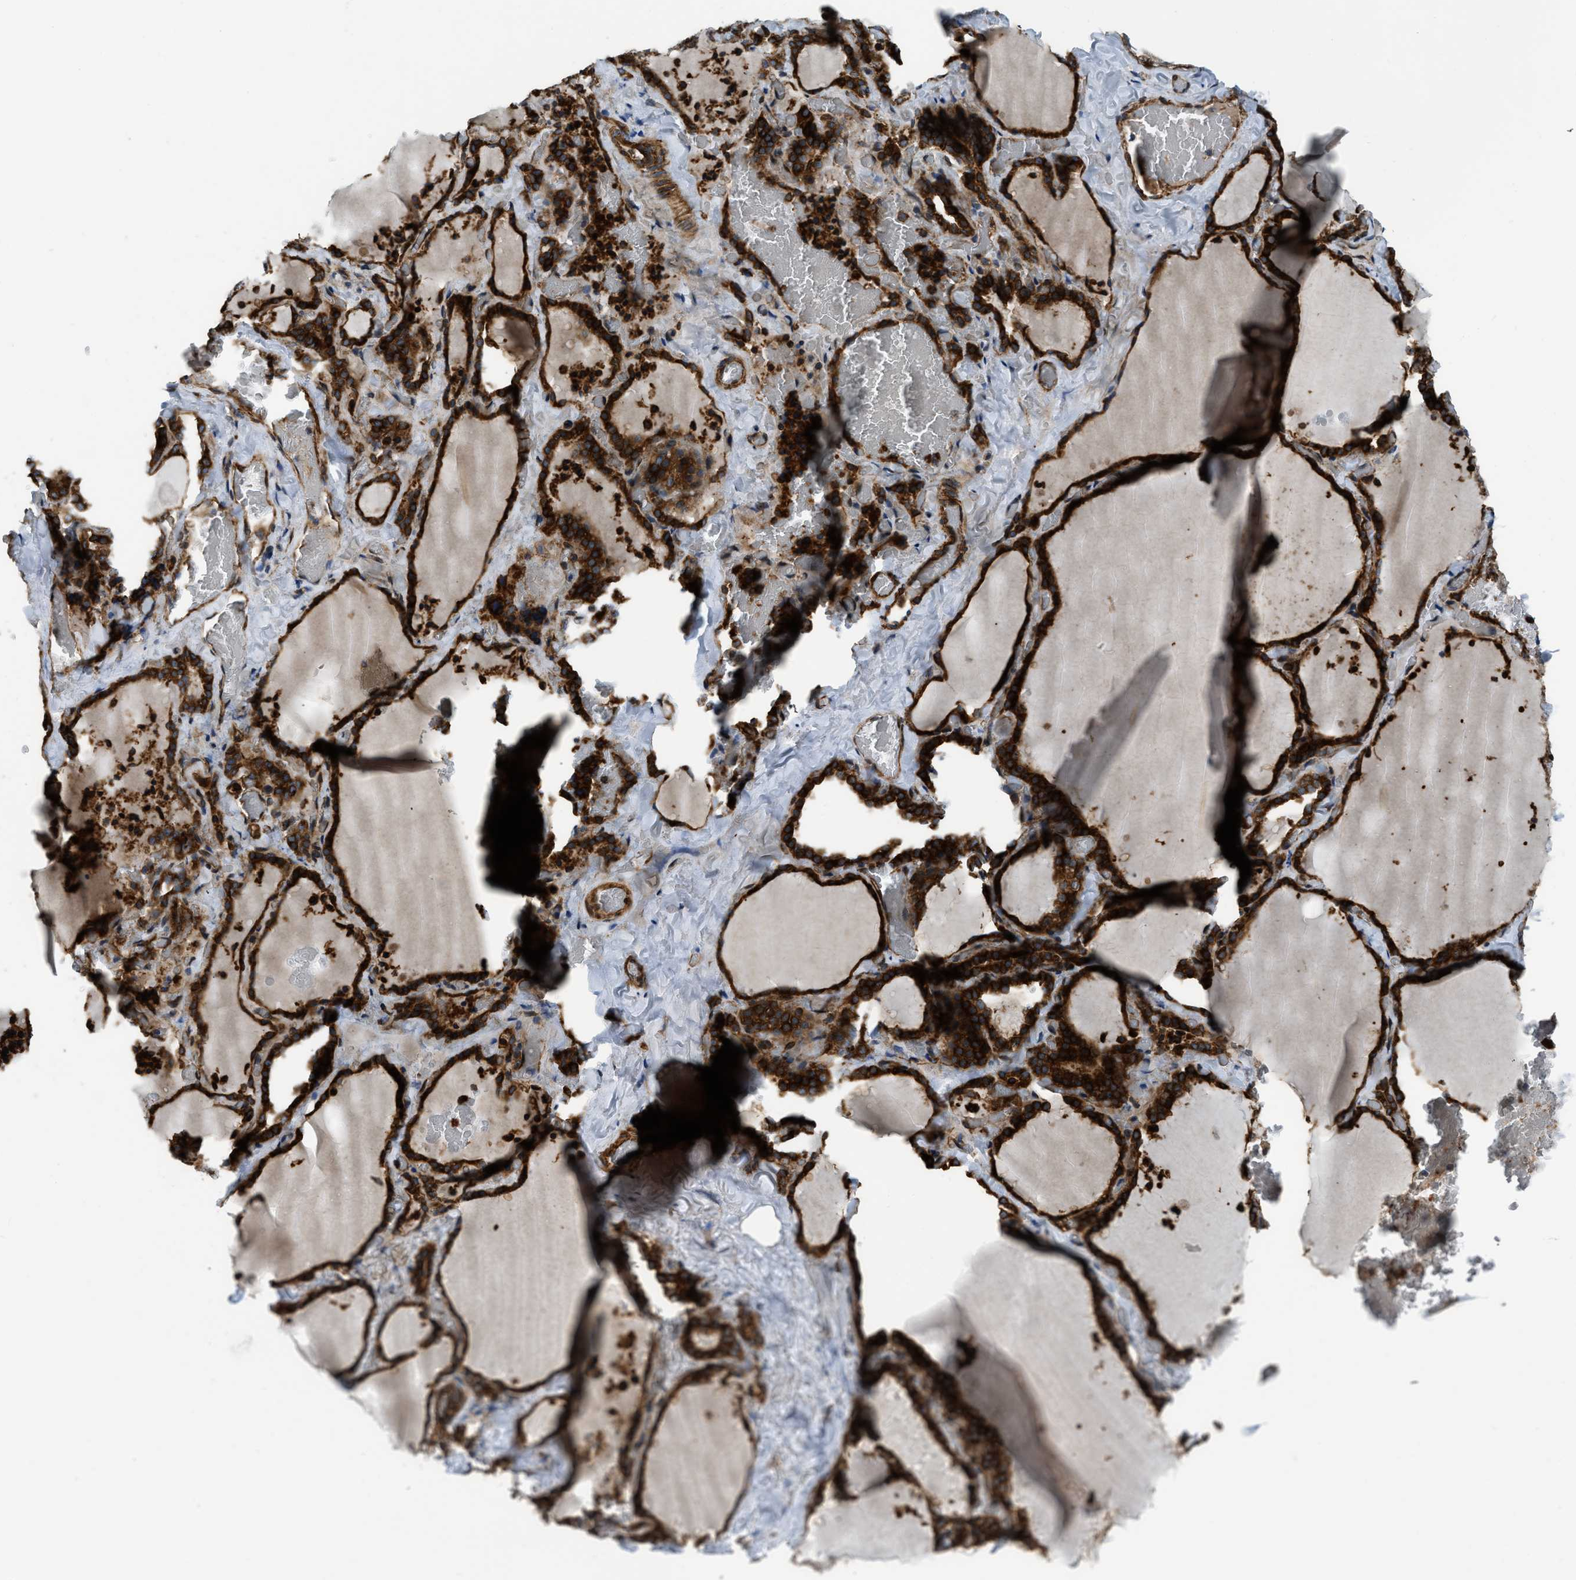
{"staining": {"intensity": "strong", "quantity": ">75%", "location": "cytoplasmic/membranous"}, "tissue": "thyroid gland", "cell_type": "Glandular cells", "image_type": "normal", "snomed": [{"axis": "morphology", "description": "Normal tissue, NOS"}, {"axis": "topography", "description": "Thyroid gland"}], "caption": "DAB (3,3'-diaminobenzidine) immunohistochemical staining of unremarkable human thyroid gland shows strong cytoplasmic/membranous protein expression in about >75% of glandular cells. Ihc stains the protein in brown and the nuclei are stained blue.", "gene": "GSDME", "patient": {"sex": "female", "age": 22}}